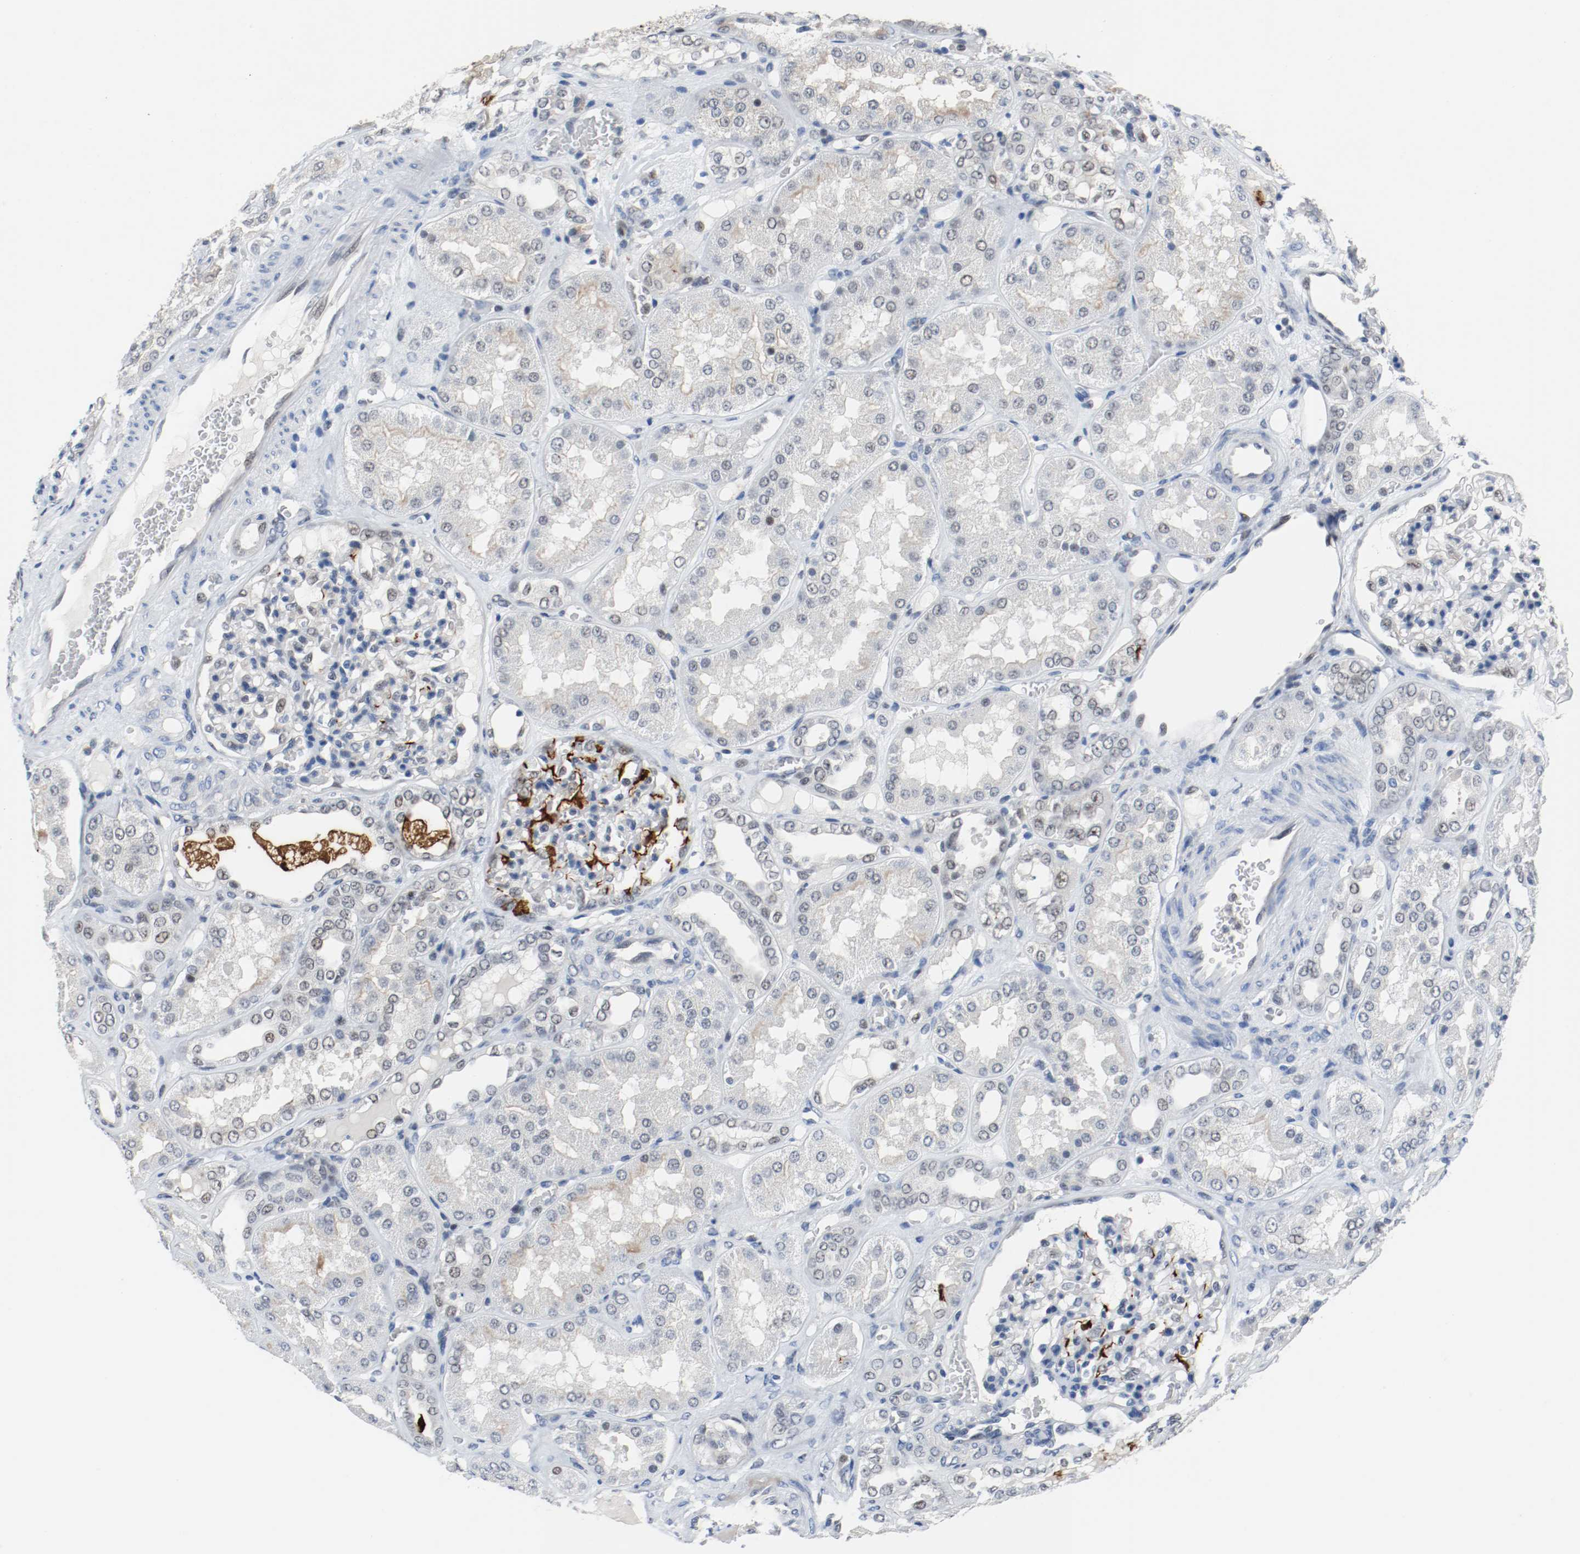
{"staining": {"intensity": "weak", "quantity": "<25%", "location": "nuclear"}, "tissue": "kidney", "cell_type": "Cells in glomeruli", "image_type": "normal", "snomed": [{"axis": "morphology", "description": "Normal tissue, NOS"}, {"axis": "topography", "description": "Kidney"}], "caption": "Immunohistochemical staining of normal kidney reveals no significant positivity in cells in glomeruli. (DAB (3,3'-diaminobenzidine) immunohistochemistry (IHC), high magnification).", "gene": "ASH1L", "patient": {"sex": "female", "age": 56}}